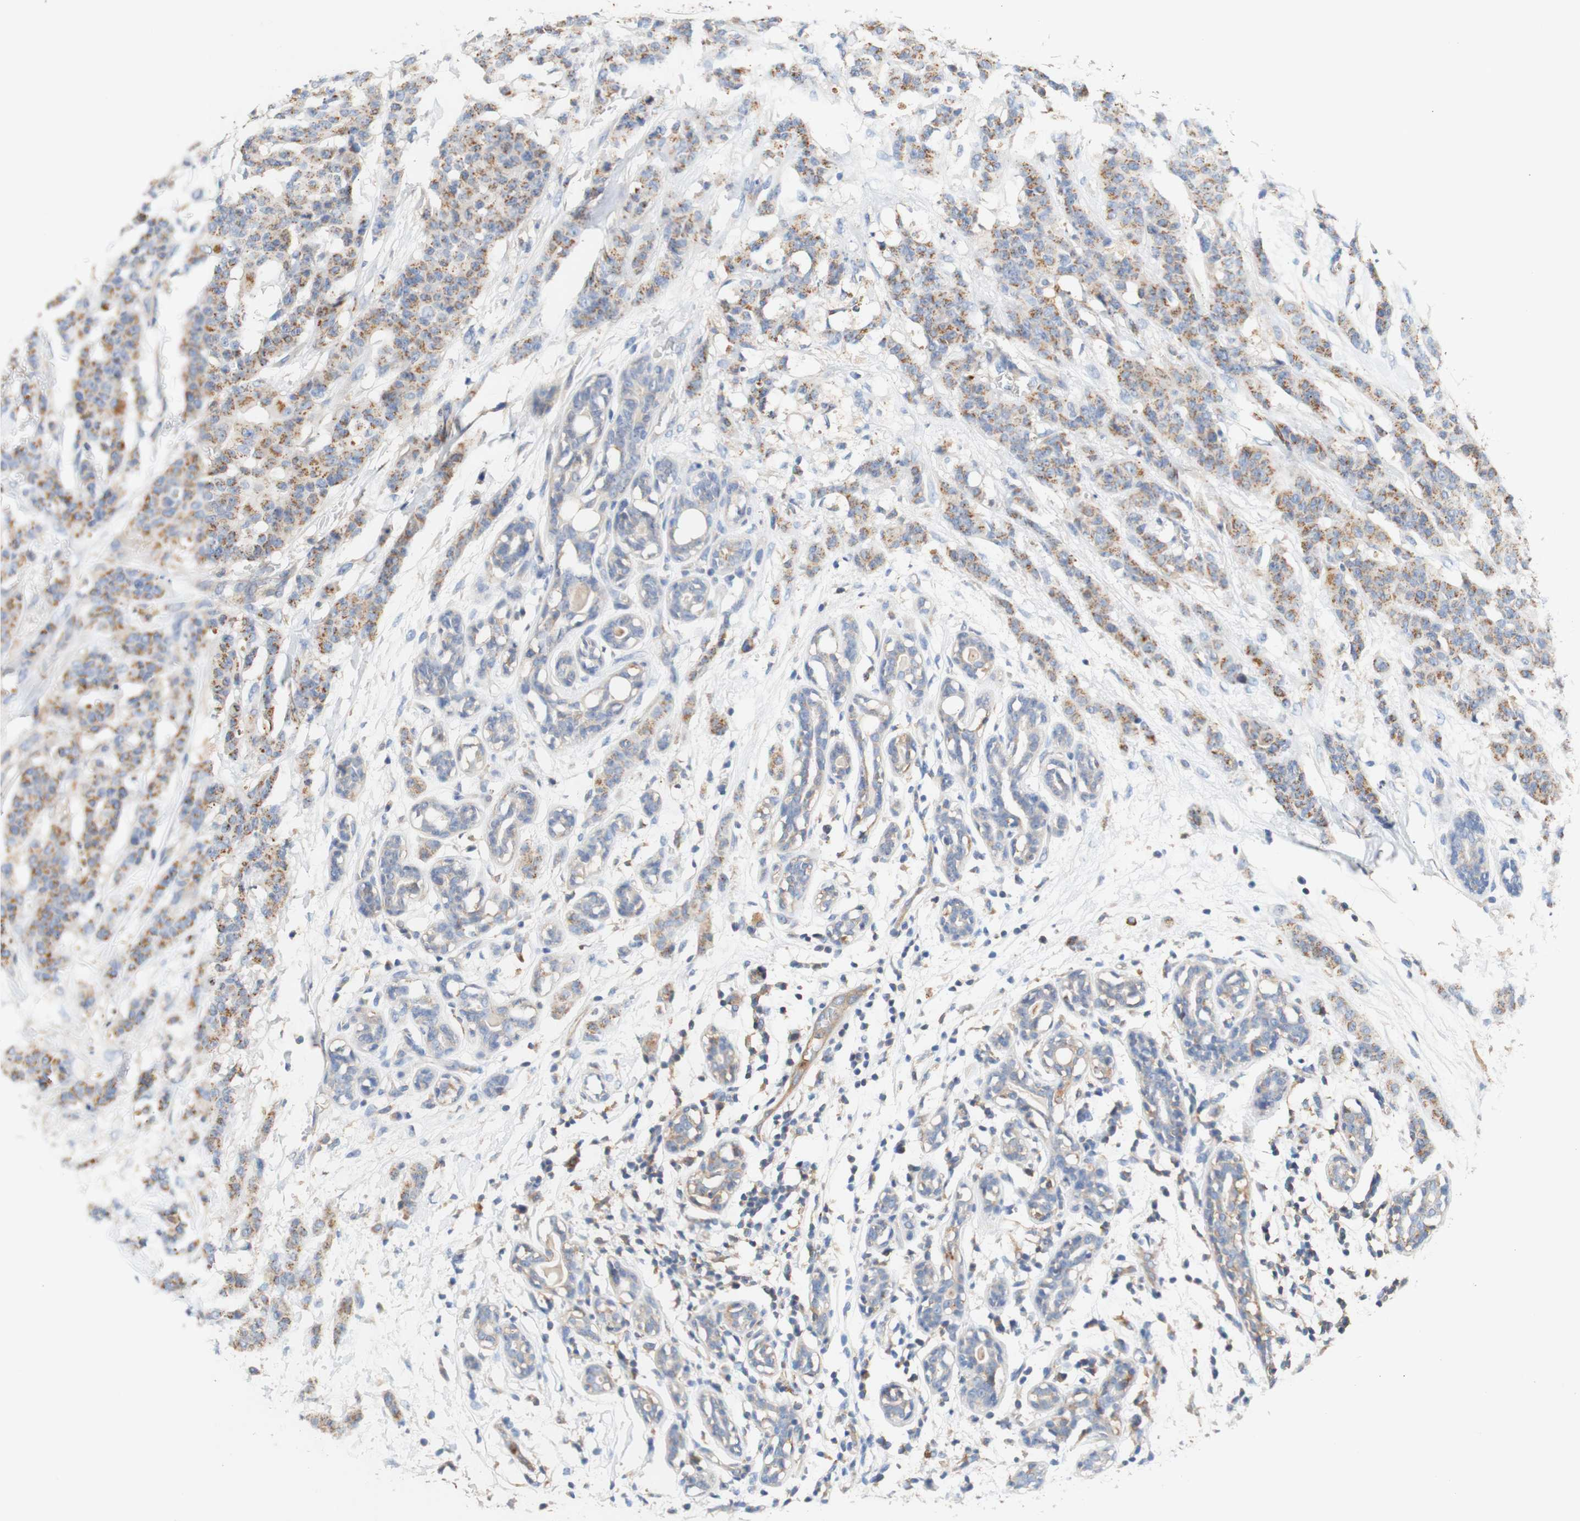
{"staining": {"intensity": "moderate", "quantity": ">75%", "location": "cytoplasmic/membranous"}, "tissue": "breast cancer", "cell_type": "Tumor cells", "image_type": "cancer", "snomed": [{"axis": "morphology", "description": "Normal tissue, NOS"}, {"axis": "morphology", "description": "Duct carcinoma"}, {"axis": "topography", "description": "Breast"}], "caption": "Moderate cytoplasmic/membranous staining for a protein is present in approximately >75% of tumor cells of breast infiltrating ductal carcinoma using IHC.", "gene": "PCDH7", "patient": {"sex": "female", "age": 40}}